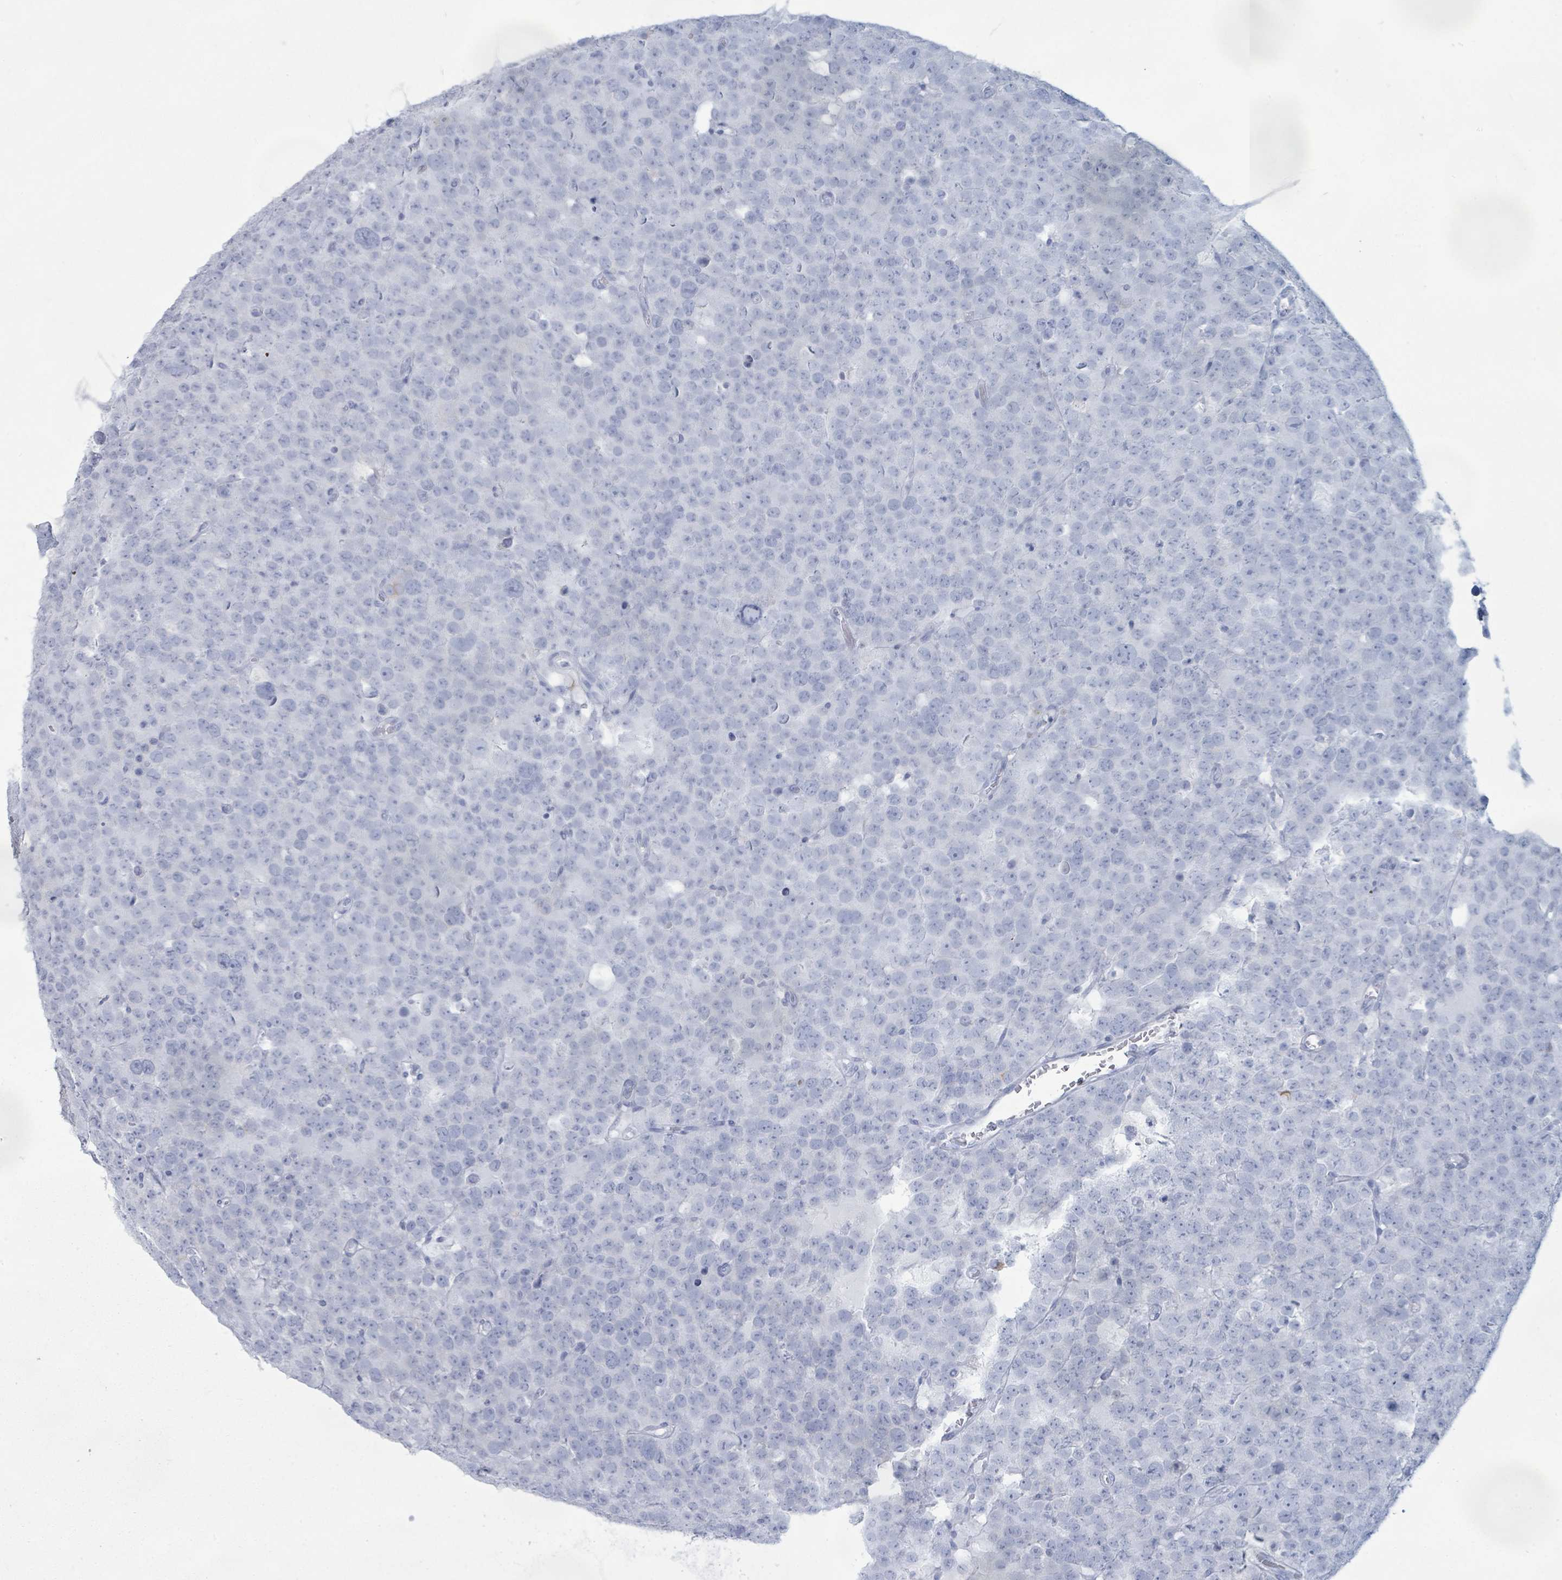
{"staining": {"intensity": "negative", "quantity": "none", "location": "none"}, "tissue": "testis cancer", "cell_type": "Tumor cells", "image_type": "cancer", "snomed": [{"axis": "morphology", "description": "Seminoma, NOS"}, {"axis": "topography", "description": "Testis"}], "caption": "Immunohistochemistry histopathology image of human seminoma (testis) stained for a protein (brown), which reveals no expression in tumor cells.", "gene": "PGA3", "patient": {"sex": "male", "age": 71}}